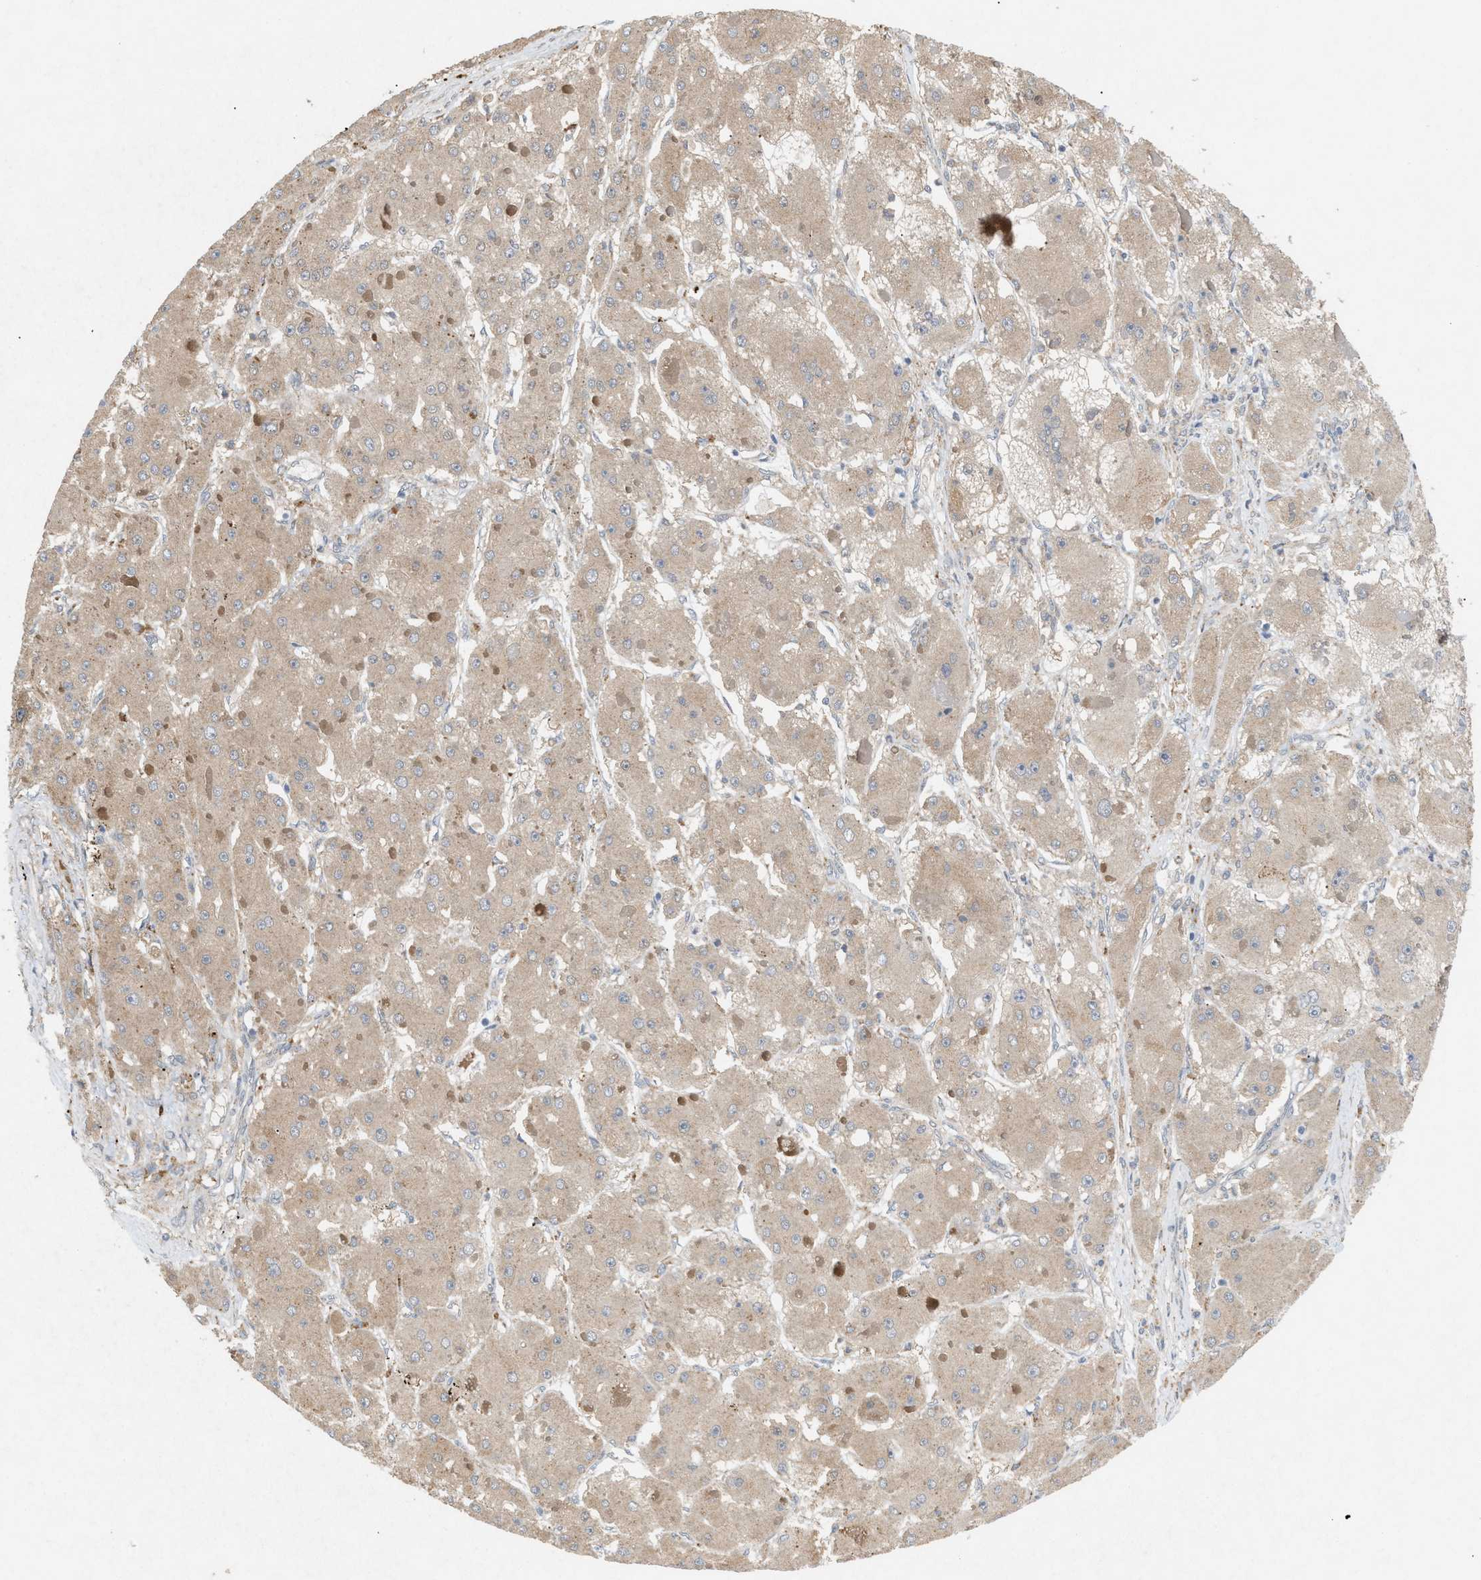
{"staining": {"intensity": "weak", "quantity": "25%-75%", "location": "cytoplasmic/membranous"}, "tissue": "liver cancer", "cell_type": "Tumor cells", "image_type": "cancer", "snomed": [{"axis": "morphology", "description": "Carcinoma, Hepatocellular, NOS"}, {"axis": "topography", "description": "Liver"}], "caption": "Protein staining displays weak cytoplasmic/membranous expression in approximately 25%-75% of tumor cells in liver cancer (hepatocellular carcinoma). (Stains: DAB (3,3'-diaminobenzidine) in brown, nuclei in blue, Microscopy: brightfield microscopy at high magnification).", "gene": "MFSD6", "patient": {"sex": "female", "age": 73}}